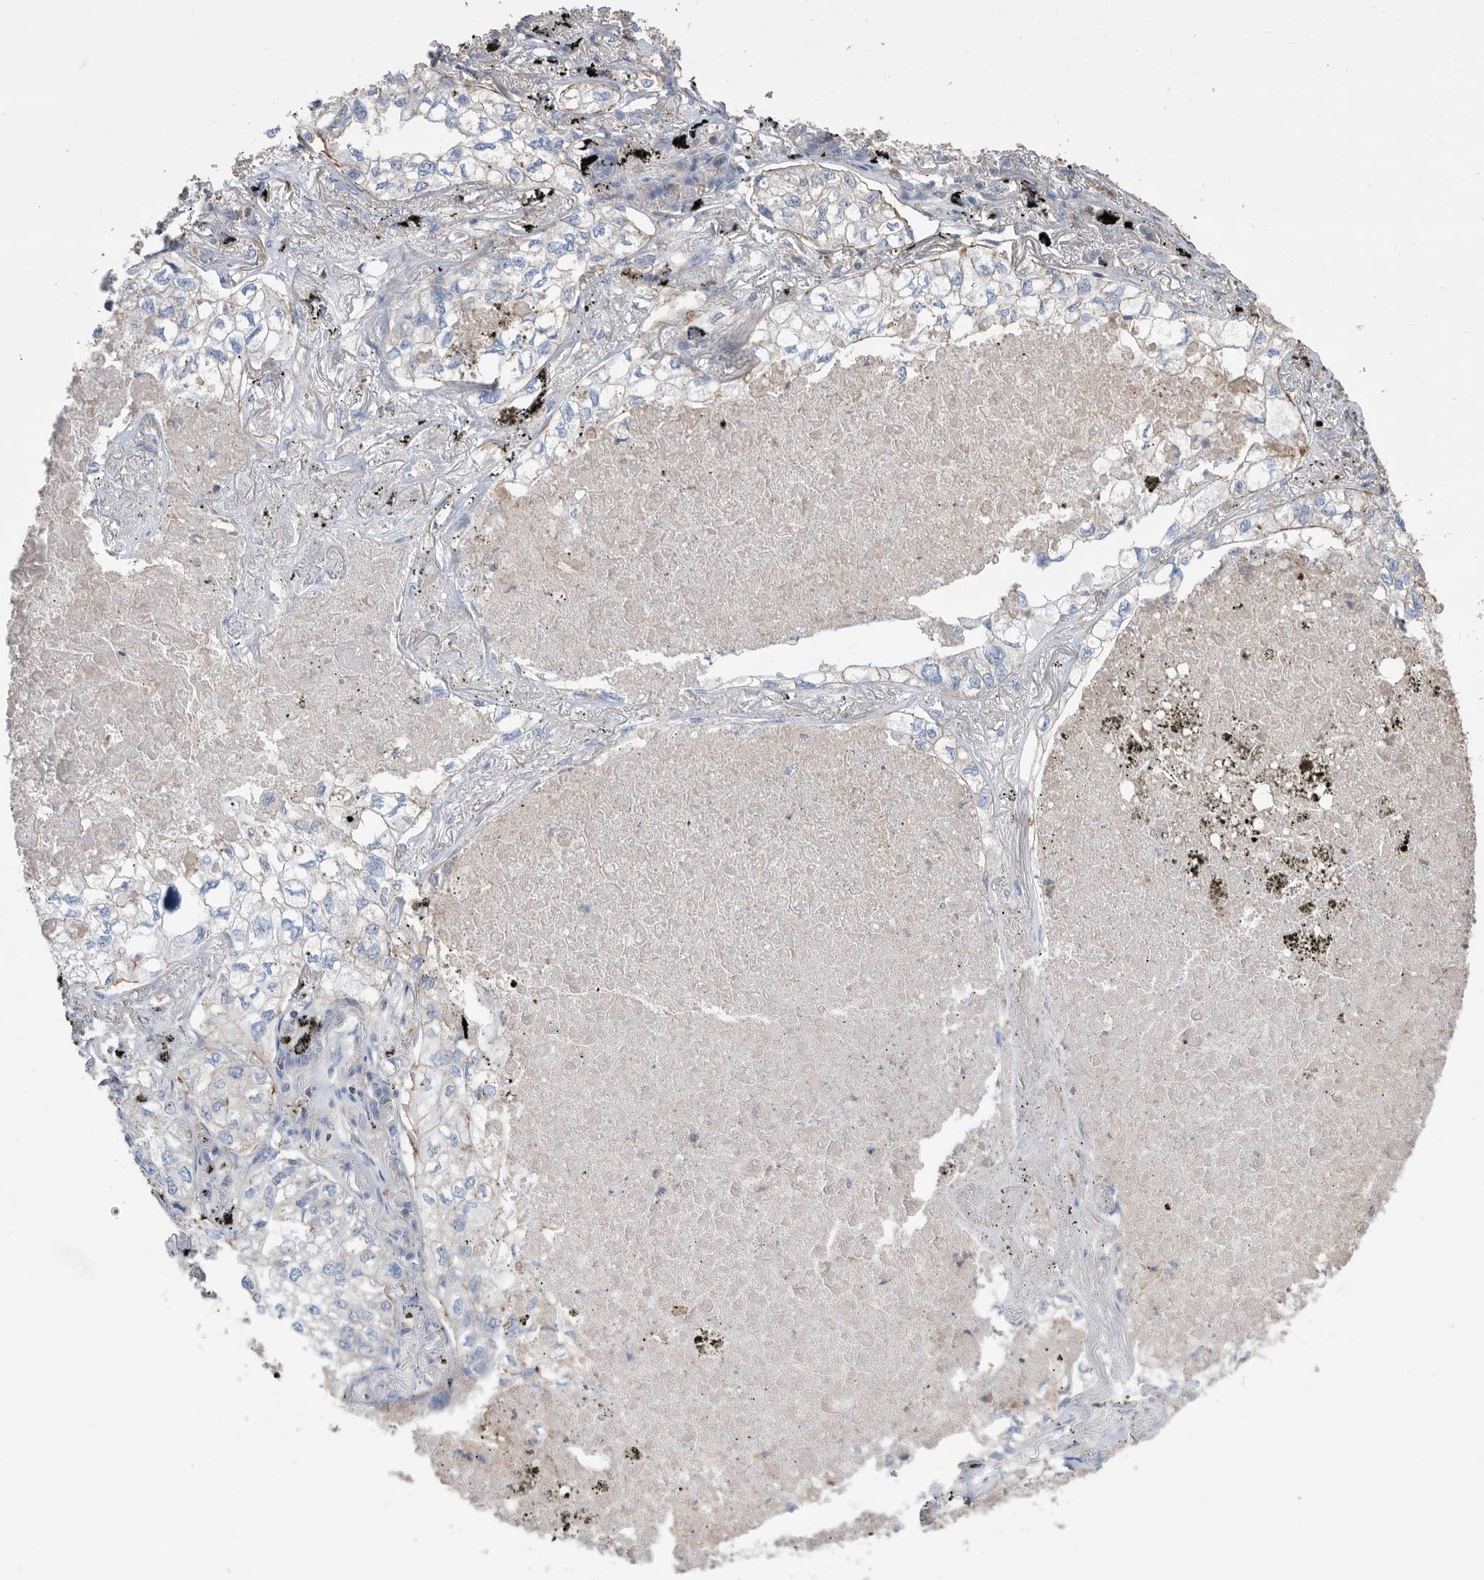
{"staining": {"intensity": "negative", "quantity": "none", "location": "none"}, "tissue": "lung cancer", "cell_type": "Tumor cells", "image_type": "cancer", "snomed": [{"axis": "morphology", "description": "Adenocarcinoma, NOS"}, {"axis": "topography", "description": "Lung"}], "caption": "DAB immunohistochemical staining of adenocarcinoma (lung) reveals no significant expression in tumor cells.", "gene": "MS4A4A", "patient": {"sex": "male", "age": 65}}